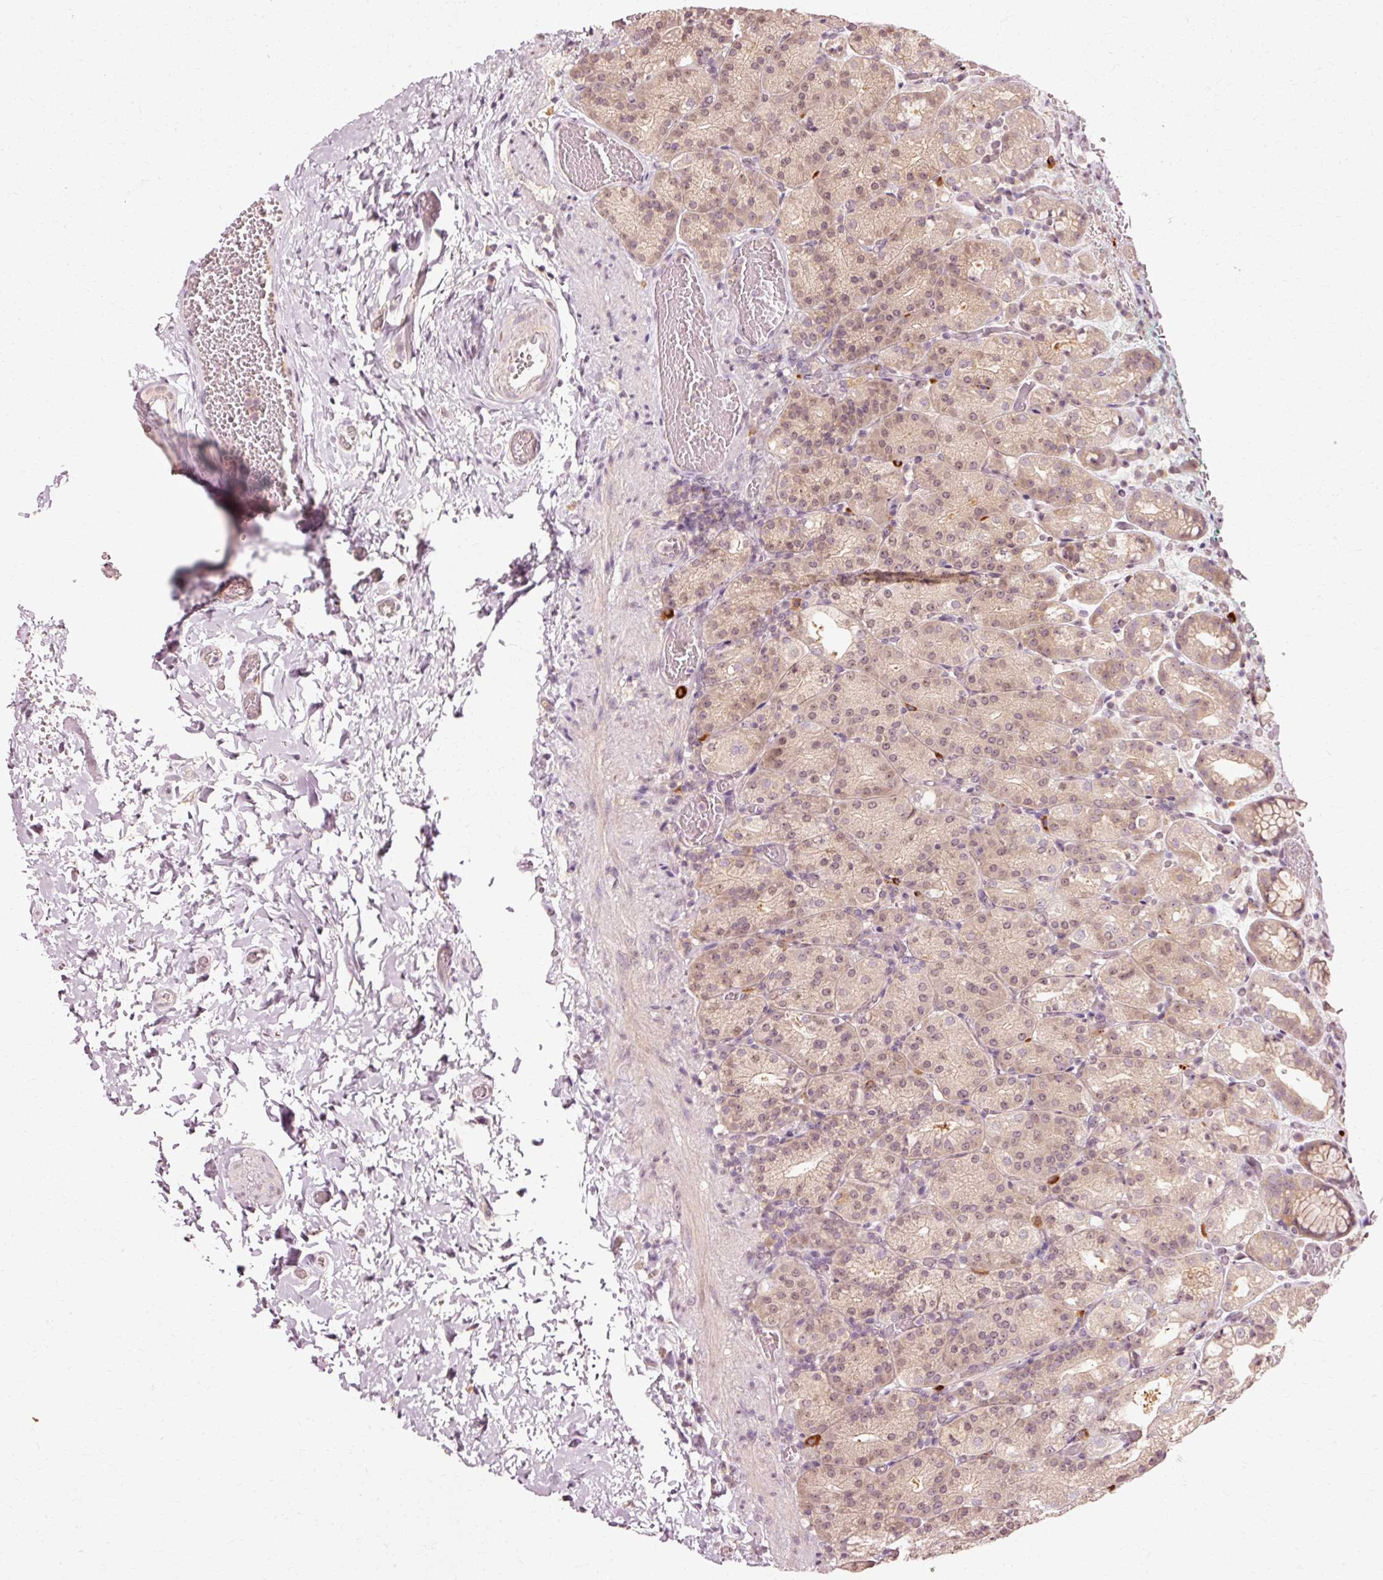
{"staining": {"intensity": "moderate", "quantity": "25%-75%", "location": "cytoplasmic/membranous,nuclear"}, "tissue": "stomach", "cell_type": "Glandular cells", "image_type": "normal", "snomed": [{"axis": "morphology", "description": "Normal tissue, NOS"}, {"axis": "topography", "description": "Stomach, upper"}], "caption": "Immunohistochemistry (IHC) (DAB (3,3'-diaminobenzidine)) staining of unremarkable human stomach reveals moderate cytoplasmic/membranous,nuclear protein positivity in about 25%-75% of glandular cells. (DAB IHC with brightfield microscopy, high magnification).", "gene": "RGPD5", "patient": {"sex": "female", "age": 81}}